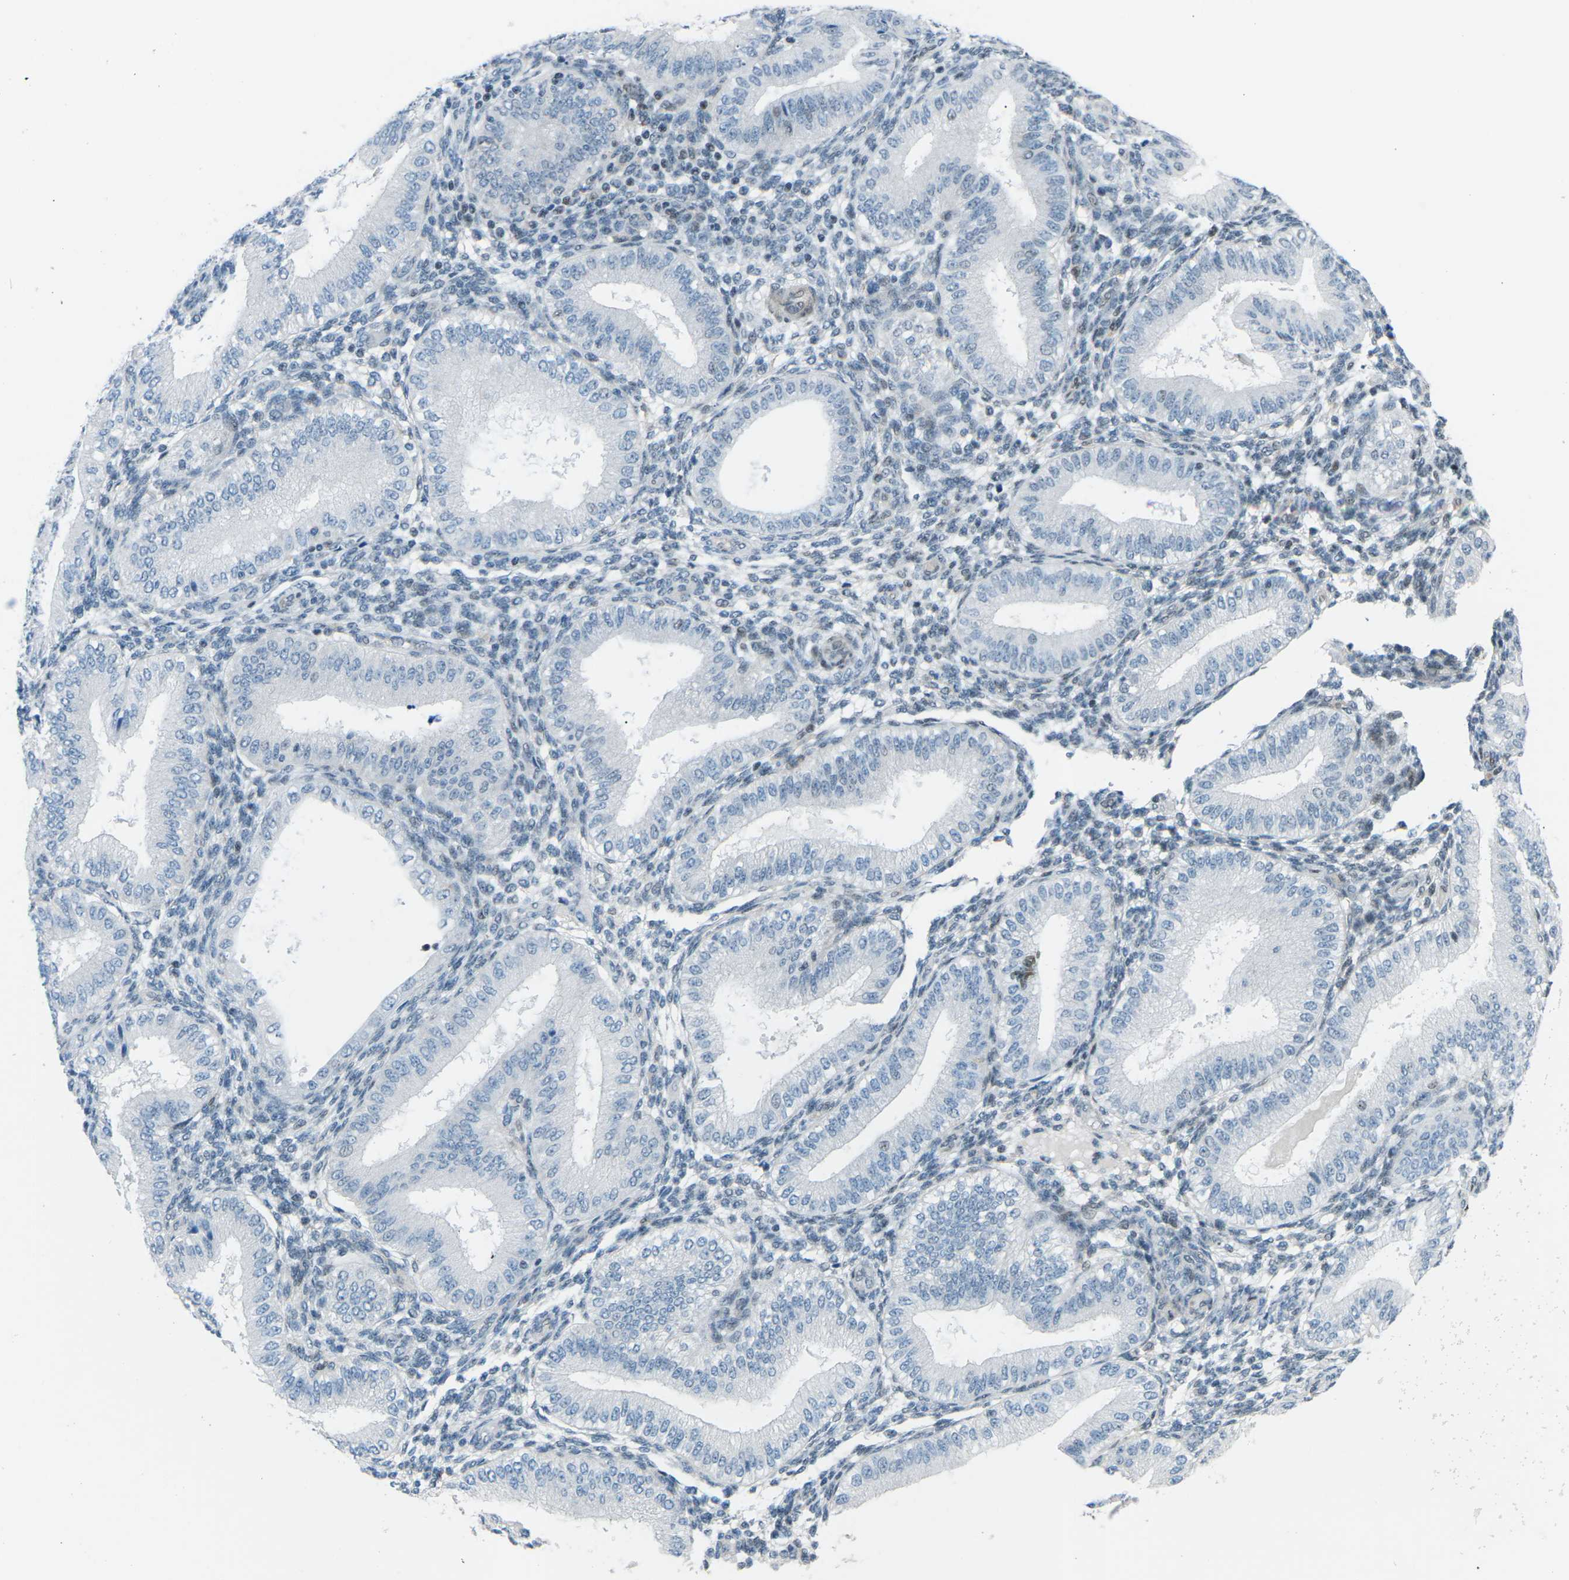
{"staining": {"intensity": "negative", "quantity": "none", "location": "none"}, "tissue": "endometrium", "cell_type": "Cells in endometrial stroma", "image_type": "normal", "snomed": [{"axis": "morphology", "description": "Normal tissue, NOS"}, {"axis": "topography", "description": "Endometrium"}], "caption": "Immunohistochemistry (IHC) micrograph of benign endometrium: endometrium stained with DAB (3,3'-diaminobenzidine) displays no significant protein expression in cells in endometrial stroma. (DAB immunohistochemistry visualized using brightfield microscopy, high magnification).", "gene": "MBNL1", "patient": {"sex": "female", "age": 39}}